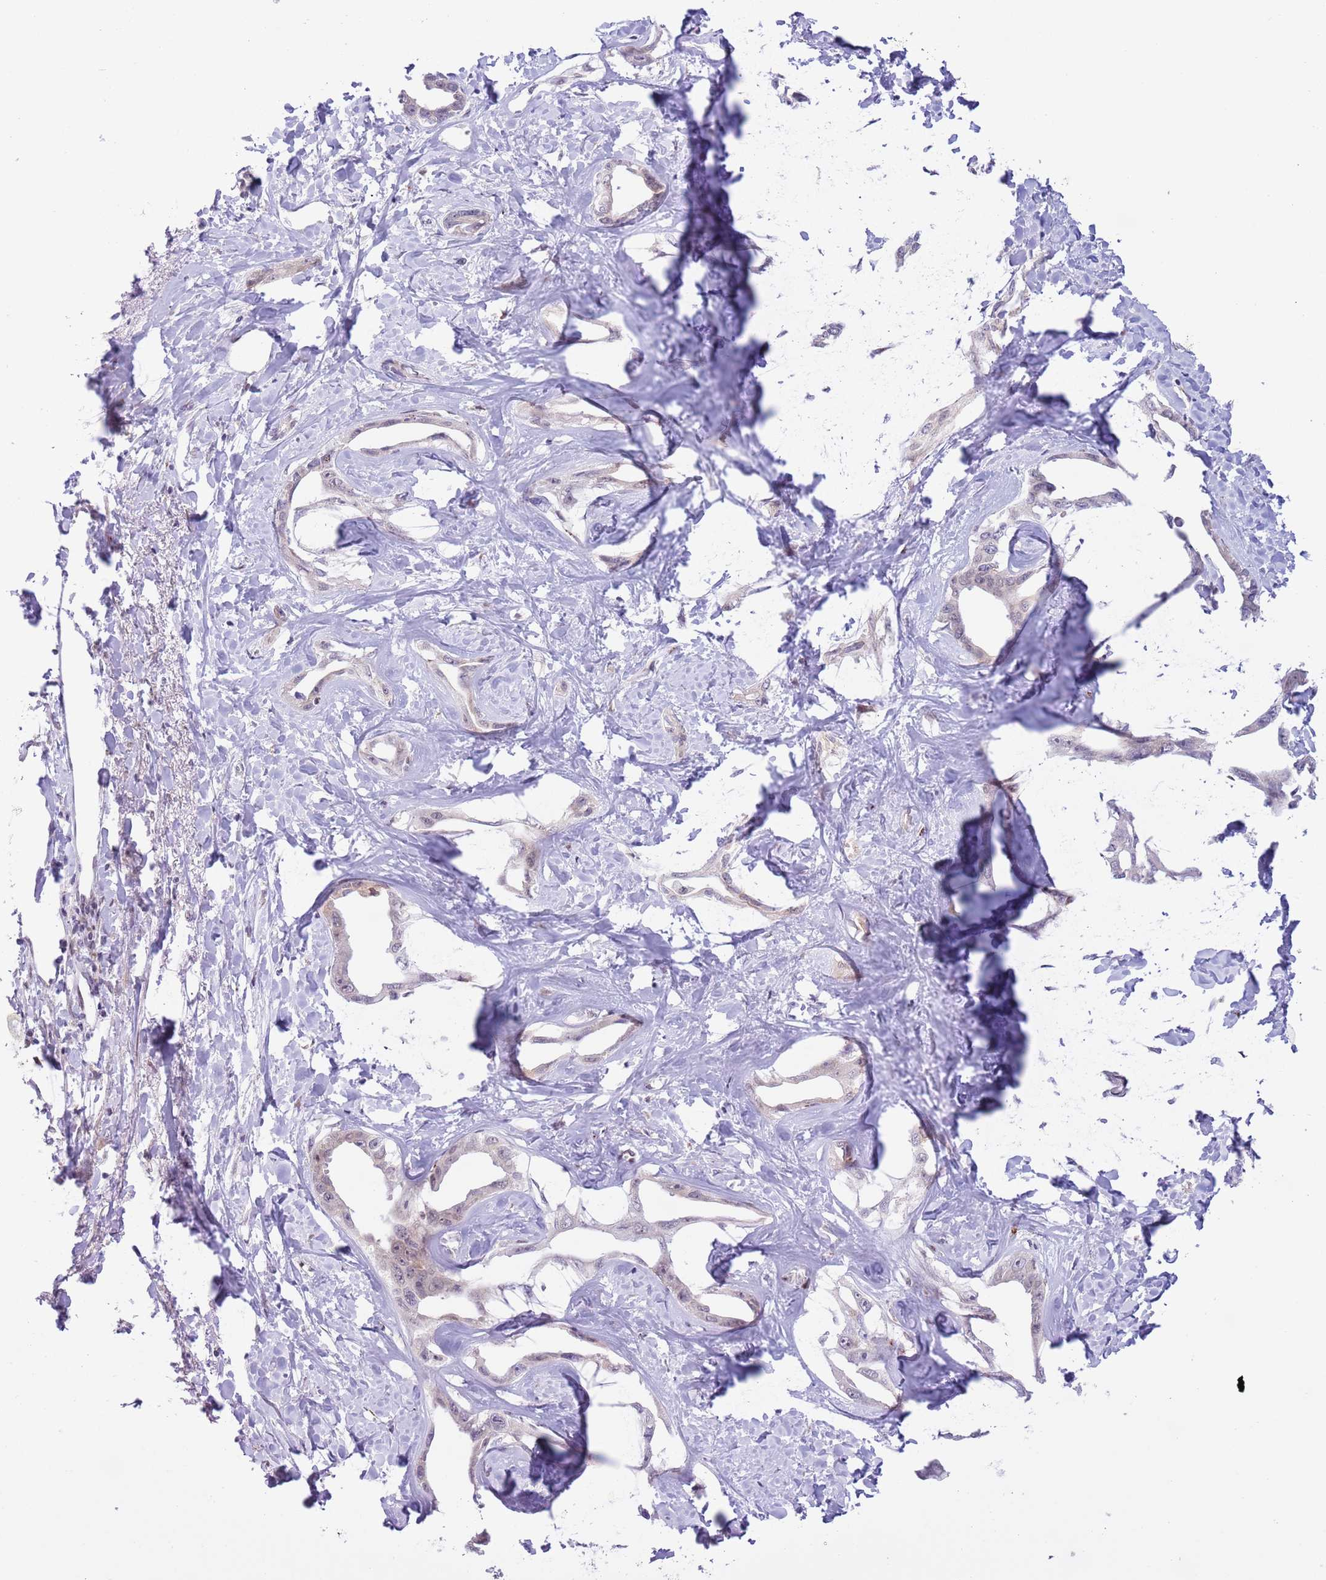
{"staining": {"intensity": "weak", "quantity": "<25%", "location": "nuclear"}, "tissue": "liver cancer", "cell_type": "Tumor cells", "image_type": "cancer", "snomed": [{"axis": "morphology", "description": "Cholangiocarcinoma"}, {"axis": "topography", "description": "Liver"}], "caption": "This is an IHC histopathology image of cholangiocarcinoma (liver). There is no staining in tumor cells.", "gene": "ZNF576", "patient": {"sex": "male", "age": 59}}